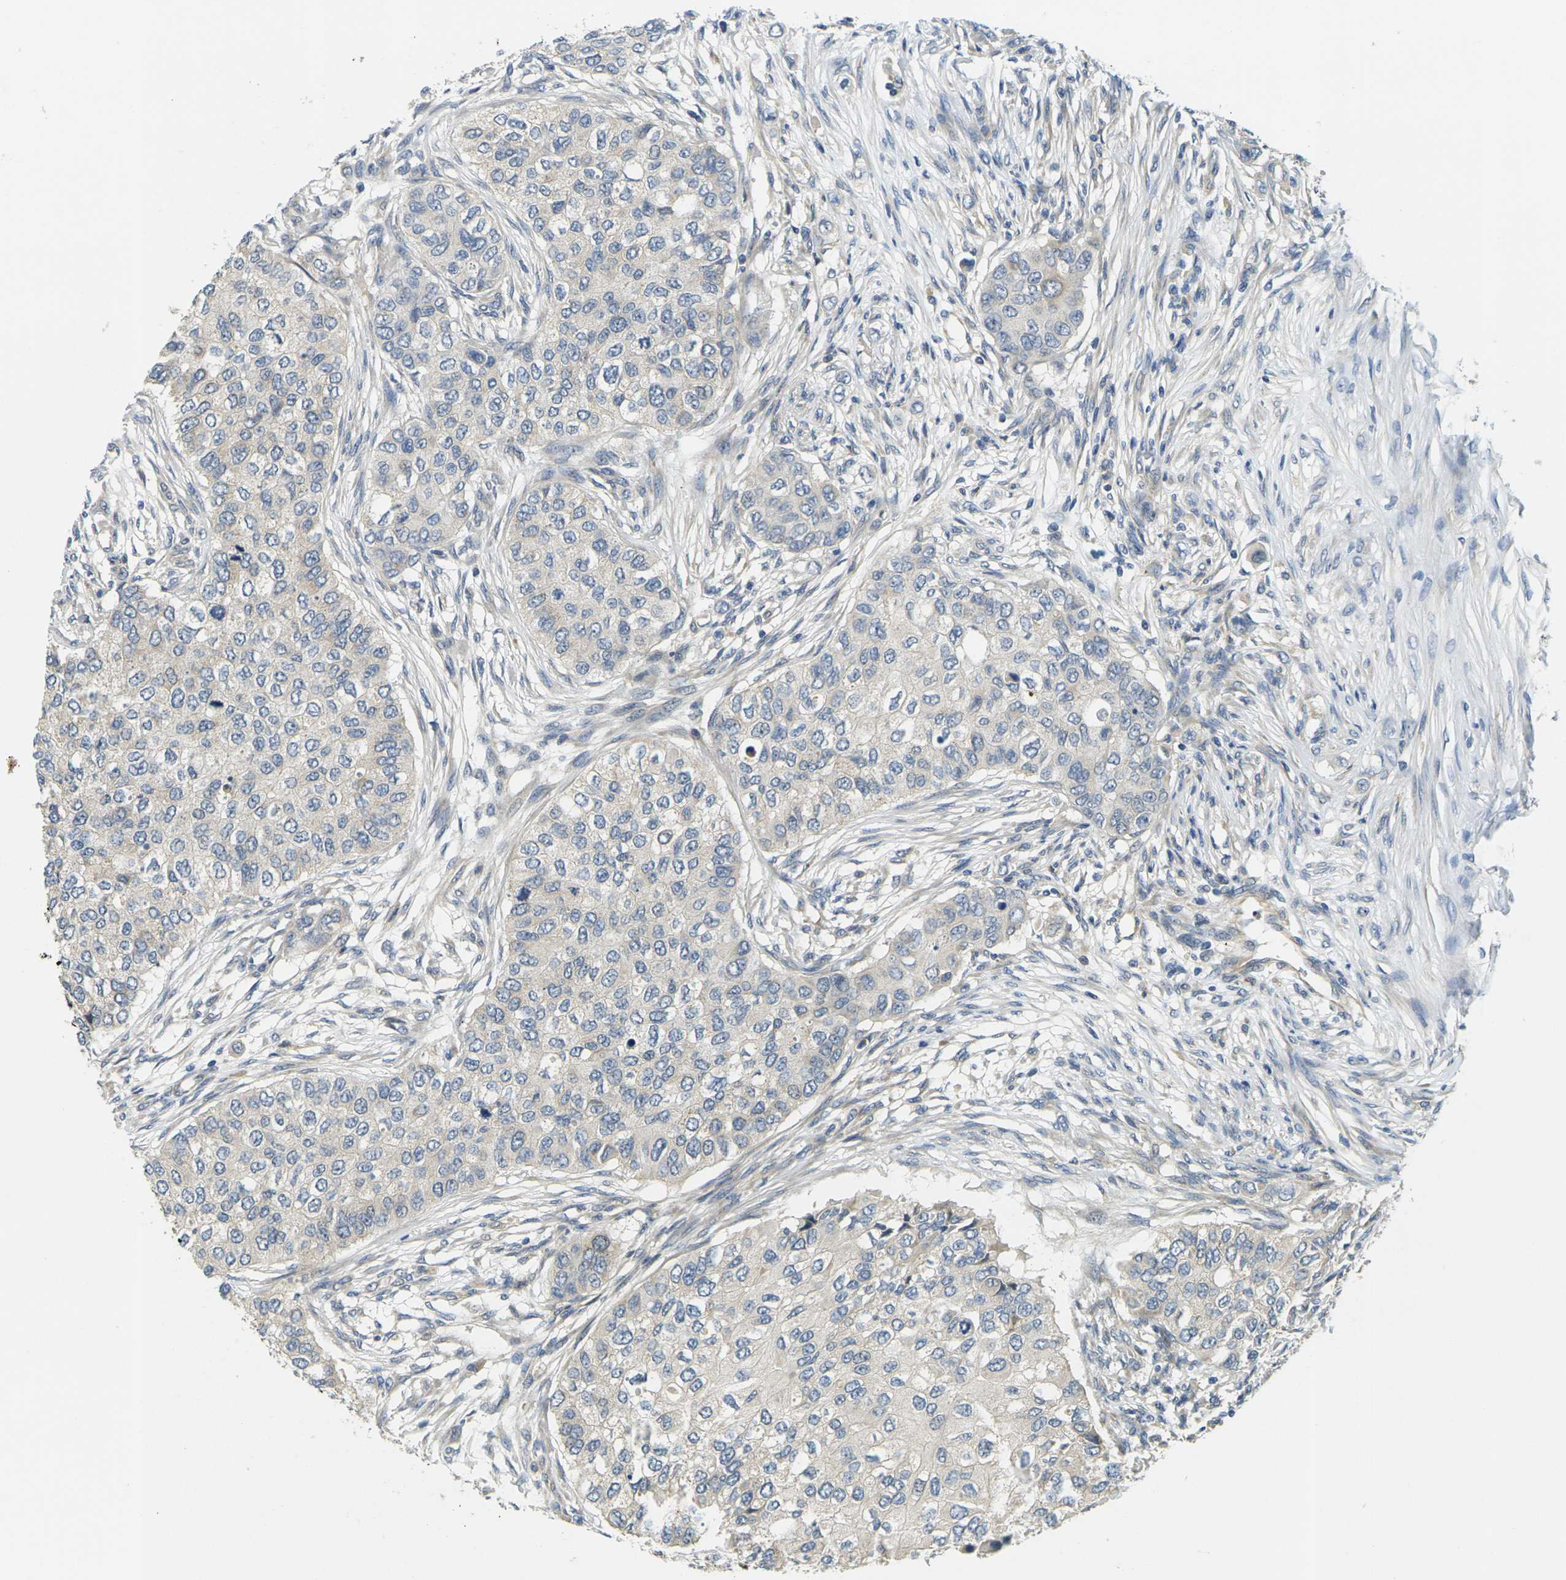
{"staining": {"intensity": "negative", "quantity": "none", "location": "none"}, "tissue": "breast cancer", "cell_type": "Tumor cells", "image_type": "cancer", "snomed": [{"axis": "morphology", "description": "Normal tissue, NOS"}, {"axis": "morphology", "description": "Duct carcinoma"}, {"axis": "topography", "description": "Breast"}], "caption": "An immunohistochemistry (IHC) micrograph of intraductal carcinoma (breast) is shown. There is no staining in tumor cells of intraductal carcinoma (breast).", "gene": "MINAR2", "patient": {"sex": "female", "age": 49}}